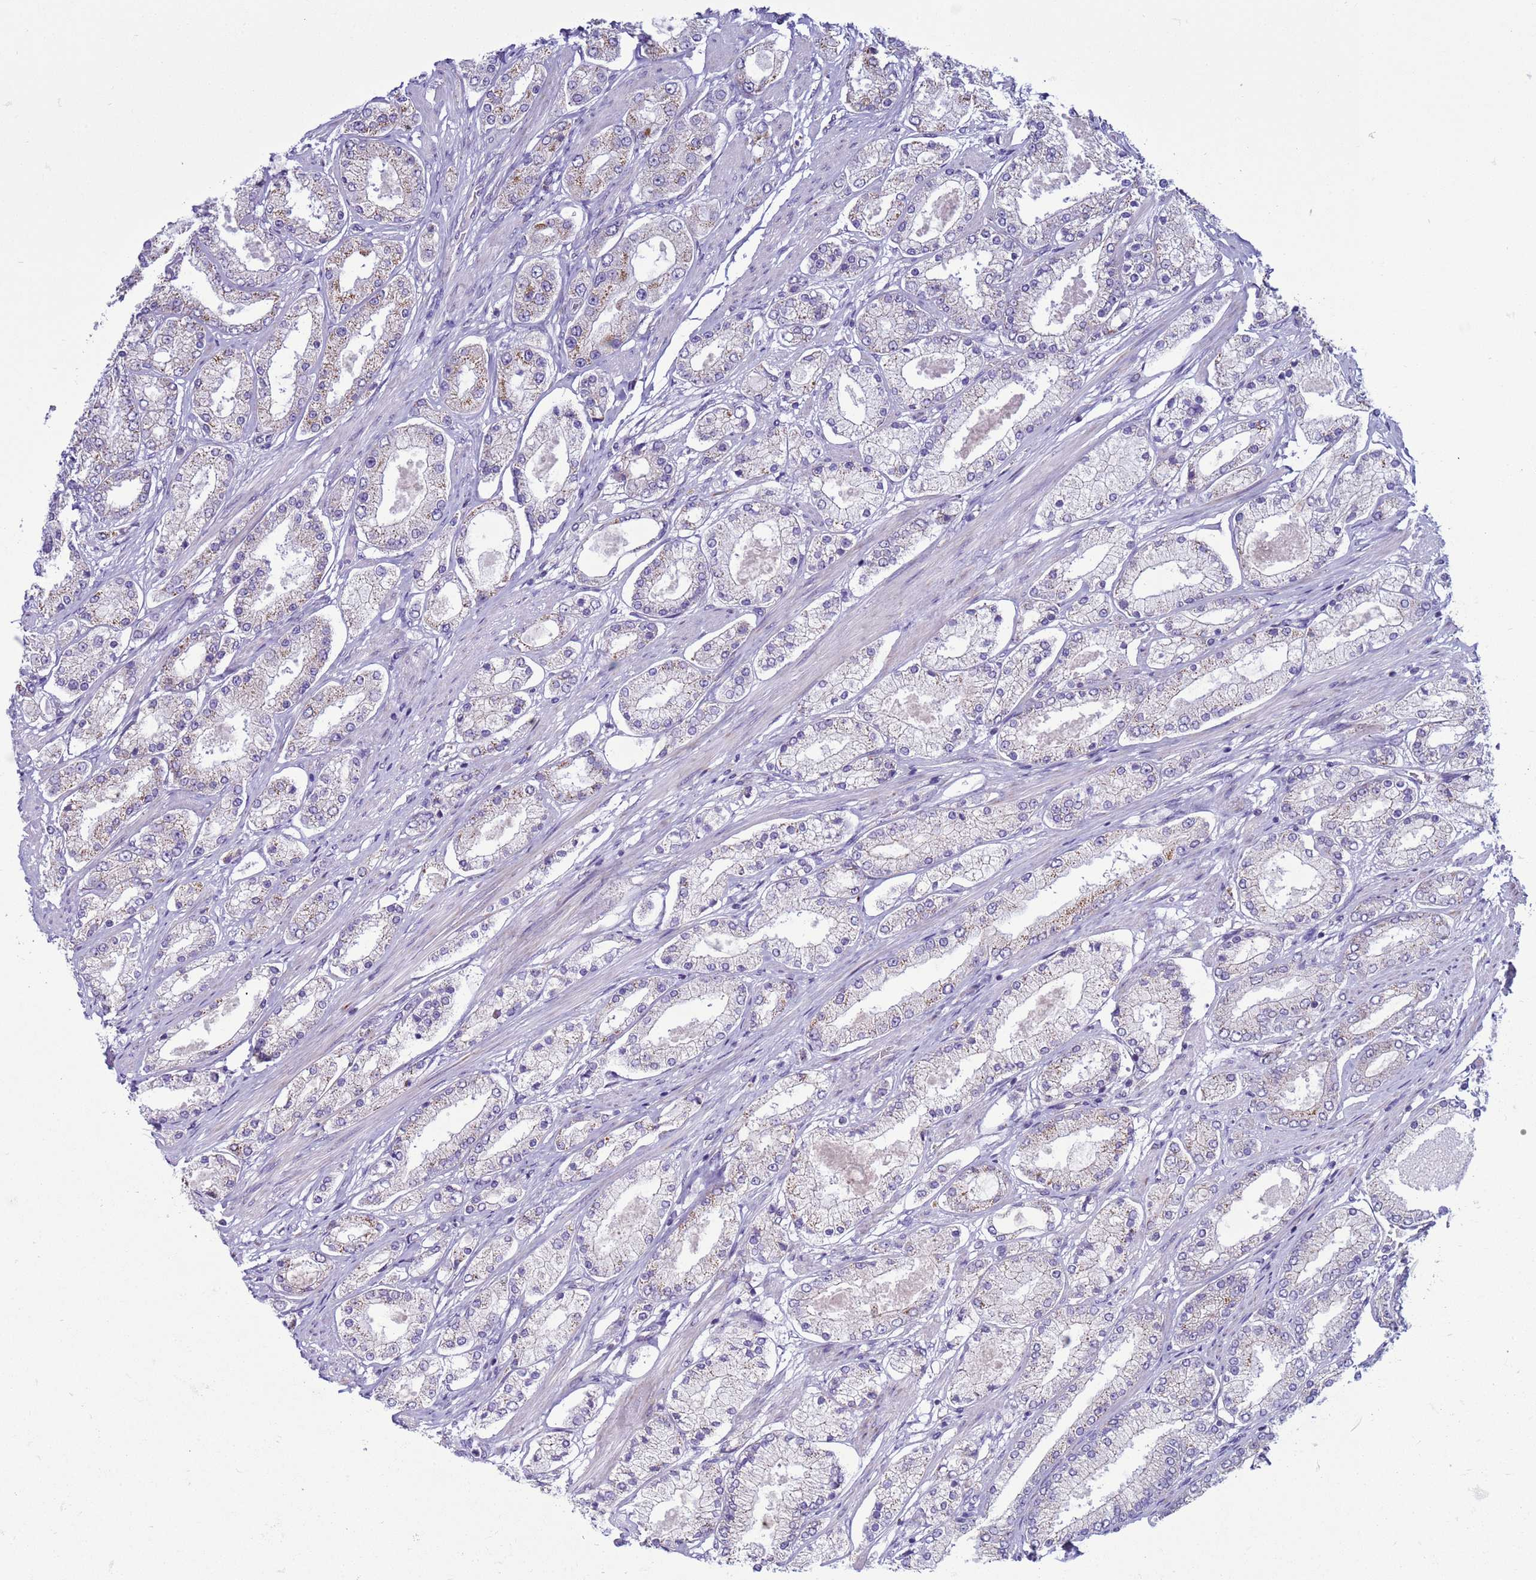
{"staining": {"intensity": "moderate", "quantity": "<25%", "location": "cytoplasmic/membranous"}, "tissue": "prostate cancer", "cell_type": "Tumor cells", "image_type": "cancer", "snomed": [{"axis": "morphology", "description": "Adenocarcinoma, High grade"}, {"axis": "topography", "description": "Prostate"}], "caption": "Protein positivity by immunohistochemistry demonstrates moderate cytoplasmic/membranous expression in approximately <25% of tumor cells in prostate adenocarcinoma (high-grade).", "gene": "NCALD", "patient": {"sex": "male", "age": 69}}